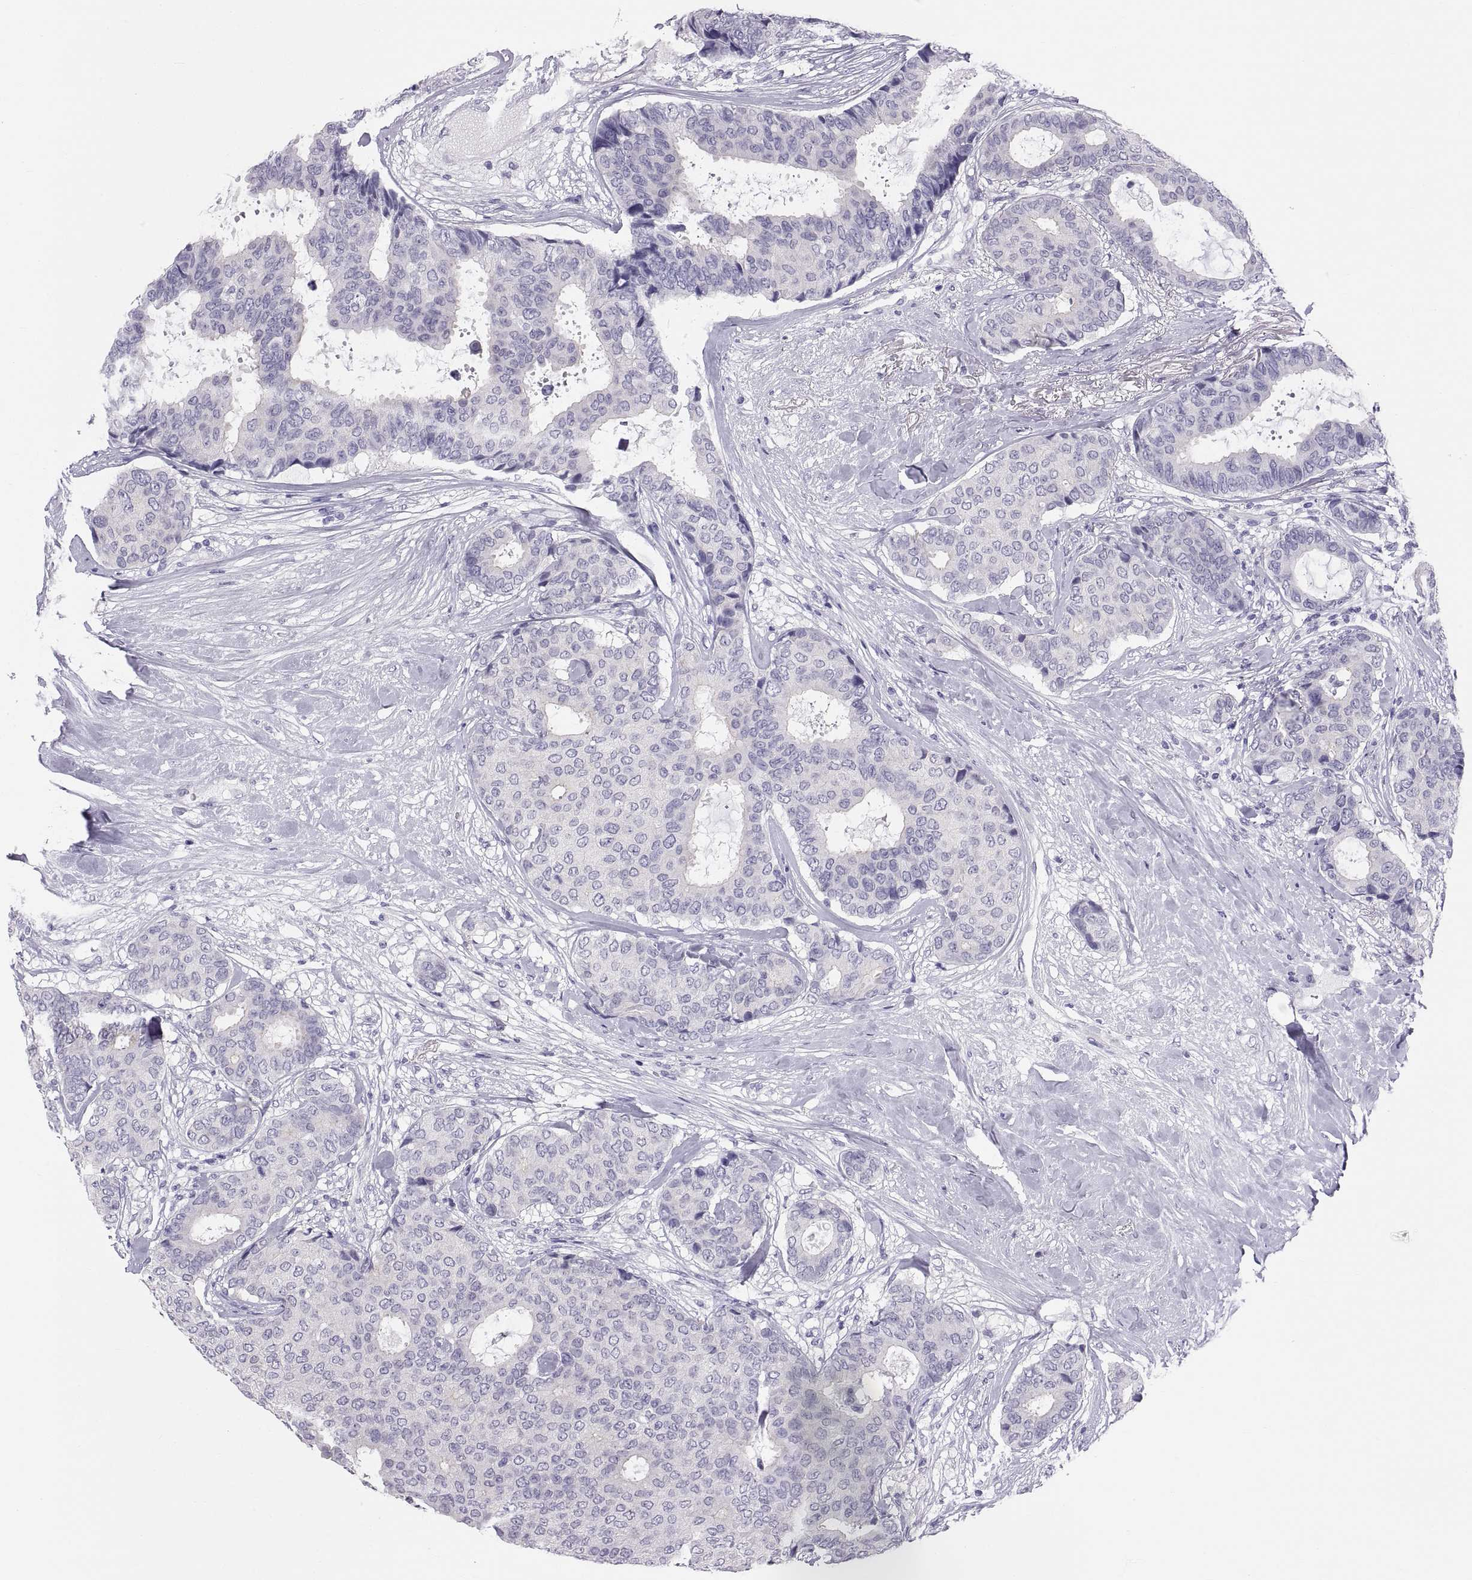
{"staining": {"intensity": "negative", "quantity": "none", "location": "none"}, "tissue": "breast cancer", "cell_type": "Tumor cells", "image_type": "cancer", "snomed": [{"axis": "morphology", "description": "Duct carcinoma"}, {"axis": "topography", "description": "Breast"}], "caption": "A photomicrograph of human breast cancer is negative for staining in tumor cells. The staining is performed using DAB (3,3'-diaminobenzidine) brown chromogen with nuclei counter-stained in using hematoxylin.", "gene": "RNASE12", "patient": {"sex": "female", "age": 75}}